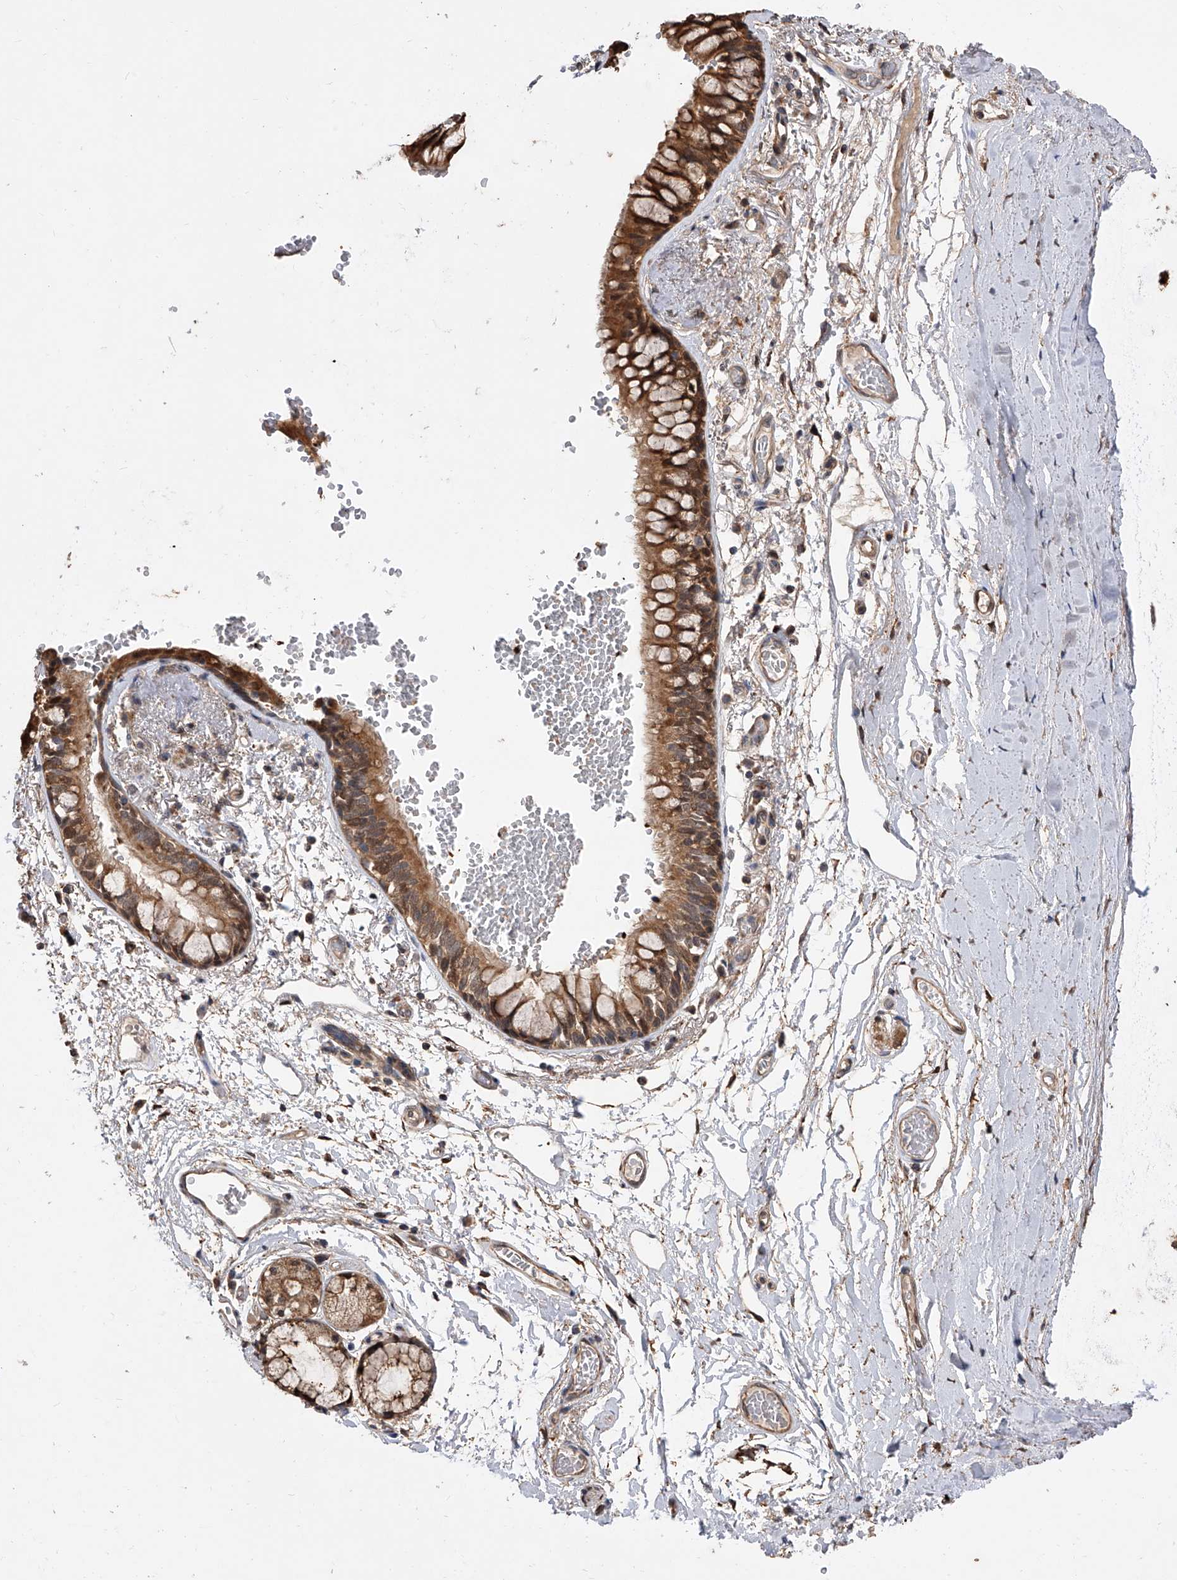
{"staining": {"intensity": "strong", "quantity": ">75%", "location": "cytoplasmic/membranous"}, "tissue": "bronchus", "cell_type": "Respiratory epithelial cells", "image_type": "normal", "snomed": [{"axis": "morphology", "description": "Normal tissue, NOS"}, {"axis": "topography", "description": "Cartilage tissue"}, {"axis": "topography", "description": "Bronchus"}], "caption": "Immunohistochemistry (IHC) of benign human bronchus shows high levels of strong cytoplasmic/membranous staining in about >75% of respiratory epithelial cells. Nuclei are stained in blue.", "gene": "GMDS", "patient": {"sex": "female", "age": 73}}